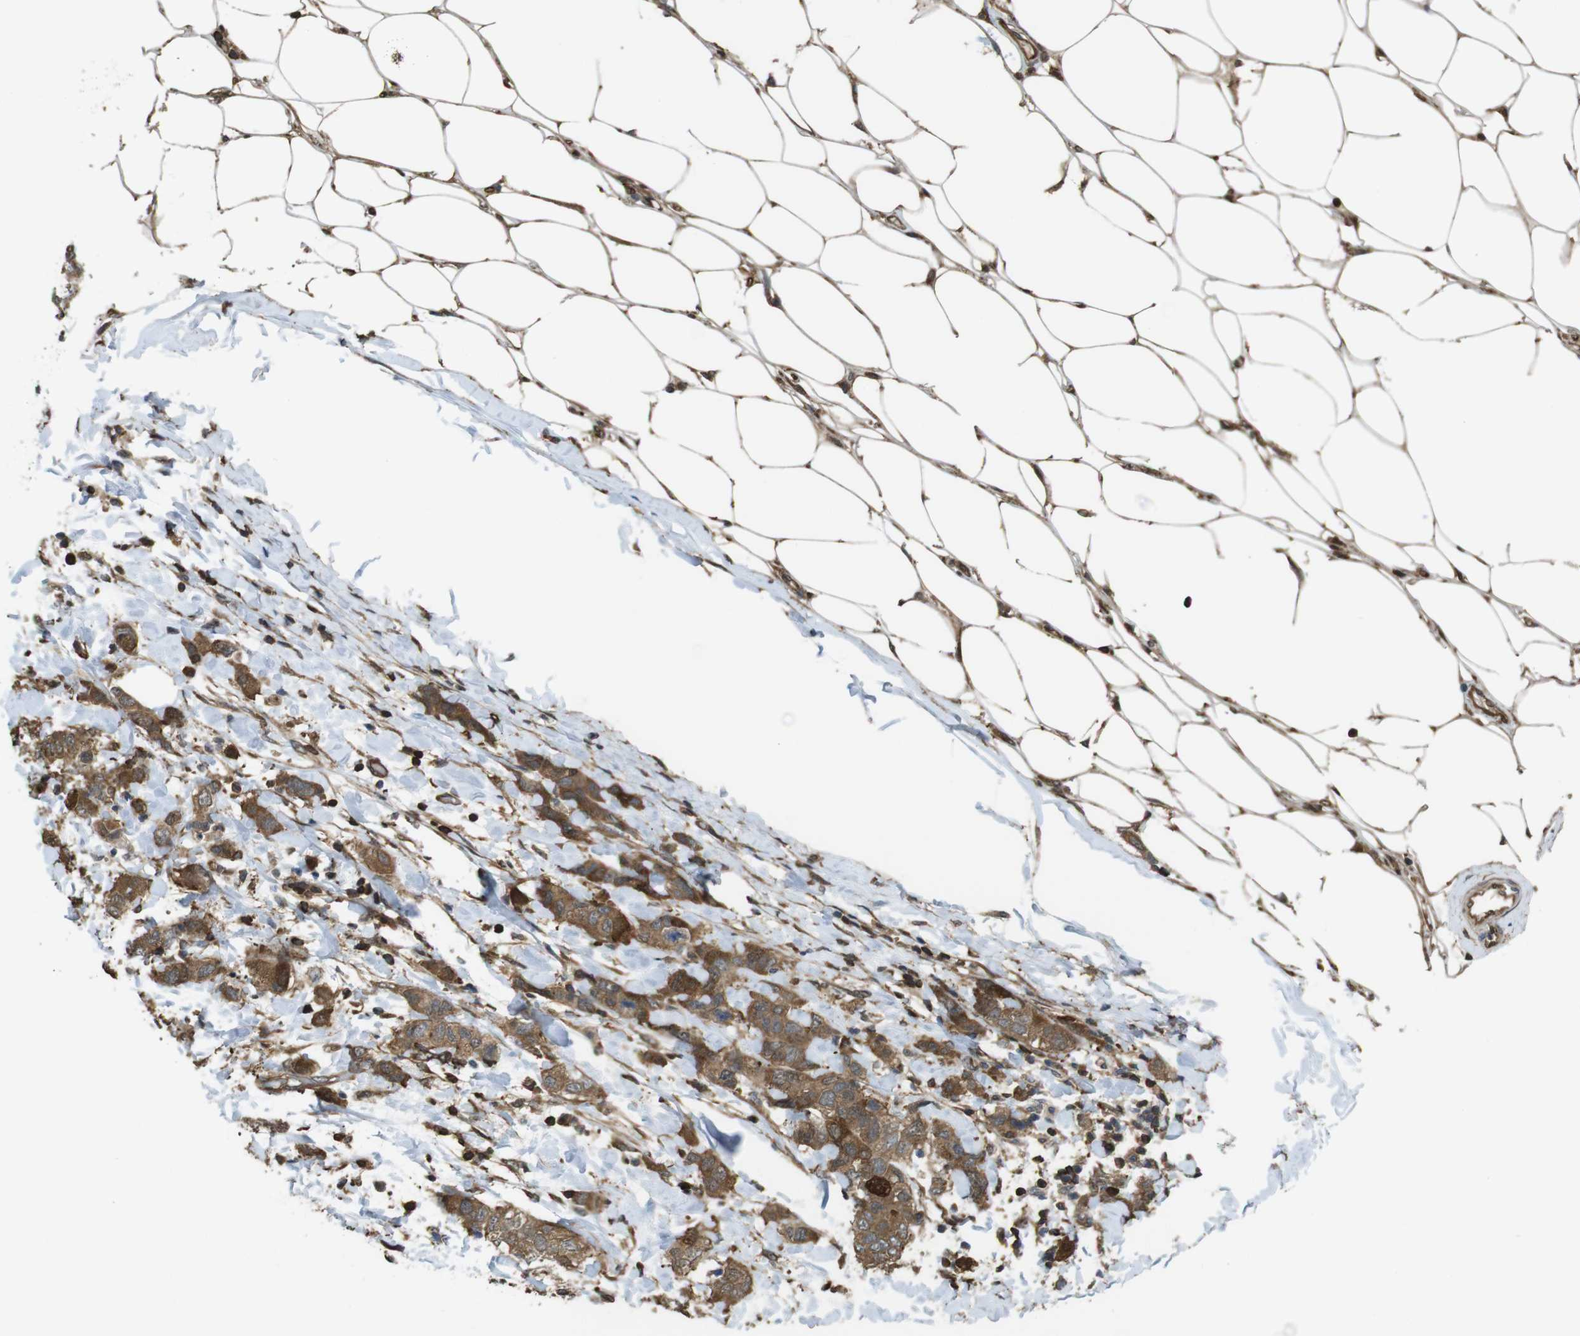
{"staining": {"intensity": "strong", "quantity": ">75%", "location": "cytoplasmic/membranous"}, "tissue": "breast cancer", "cell_type": "Tumor cells", "image_type": "cancer", "snomed": [{"axis": "morphology", "description": "Duct carcinoma"}, {"axis": "topography", "description": "Breast"}], "caption": "Strong cytoplasmic/membranous staining is present in approximately >75% of tumor cells in breast cancer (invasive ductal carcinoma). Immunohistochemistry stains the protein in brown and the nuclei are stained blue.", "gene": "ARHGDIA", "patient": {"sex": "female", "age": 50}}